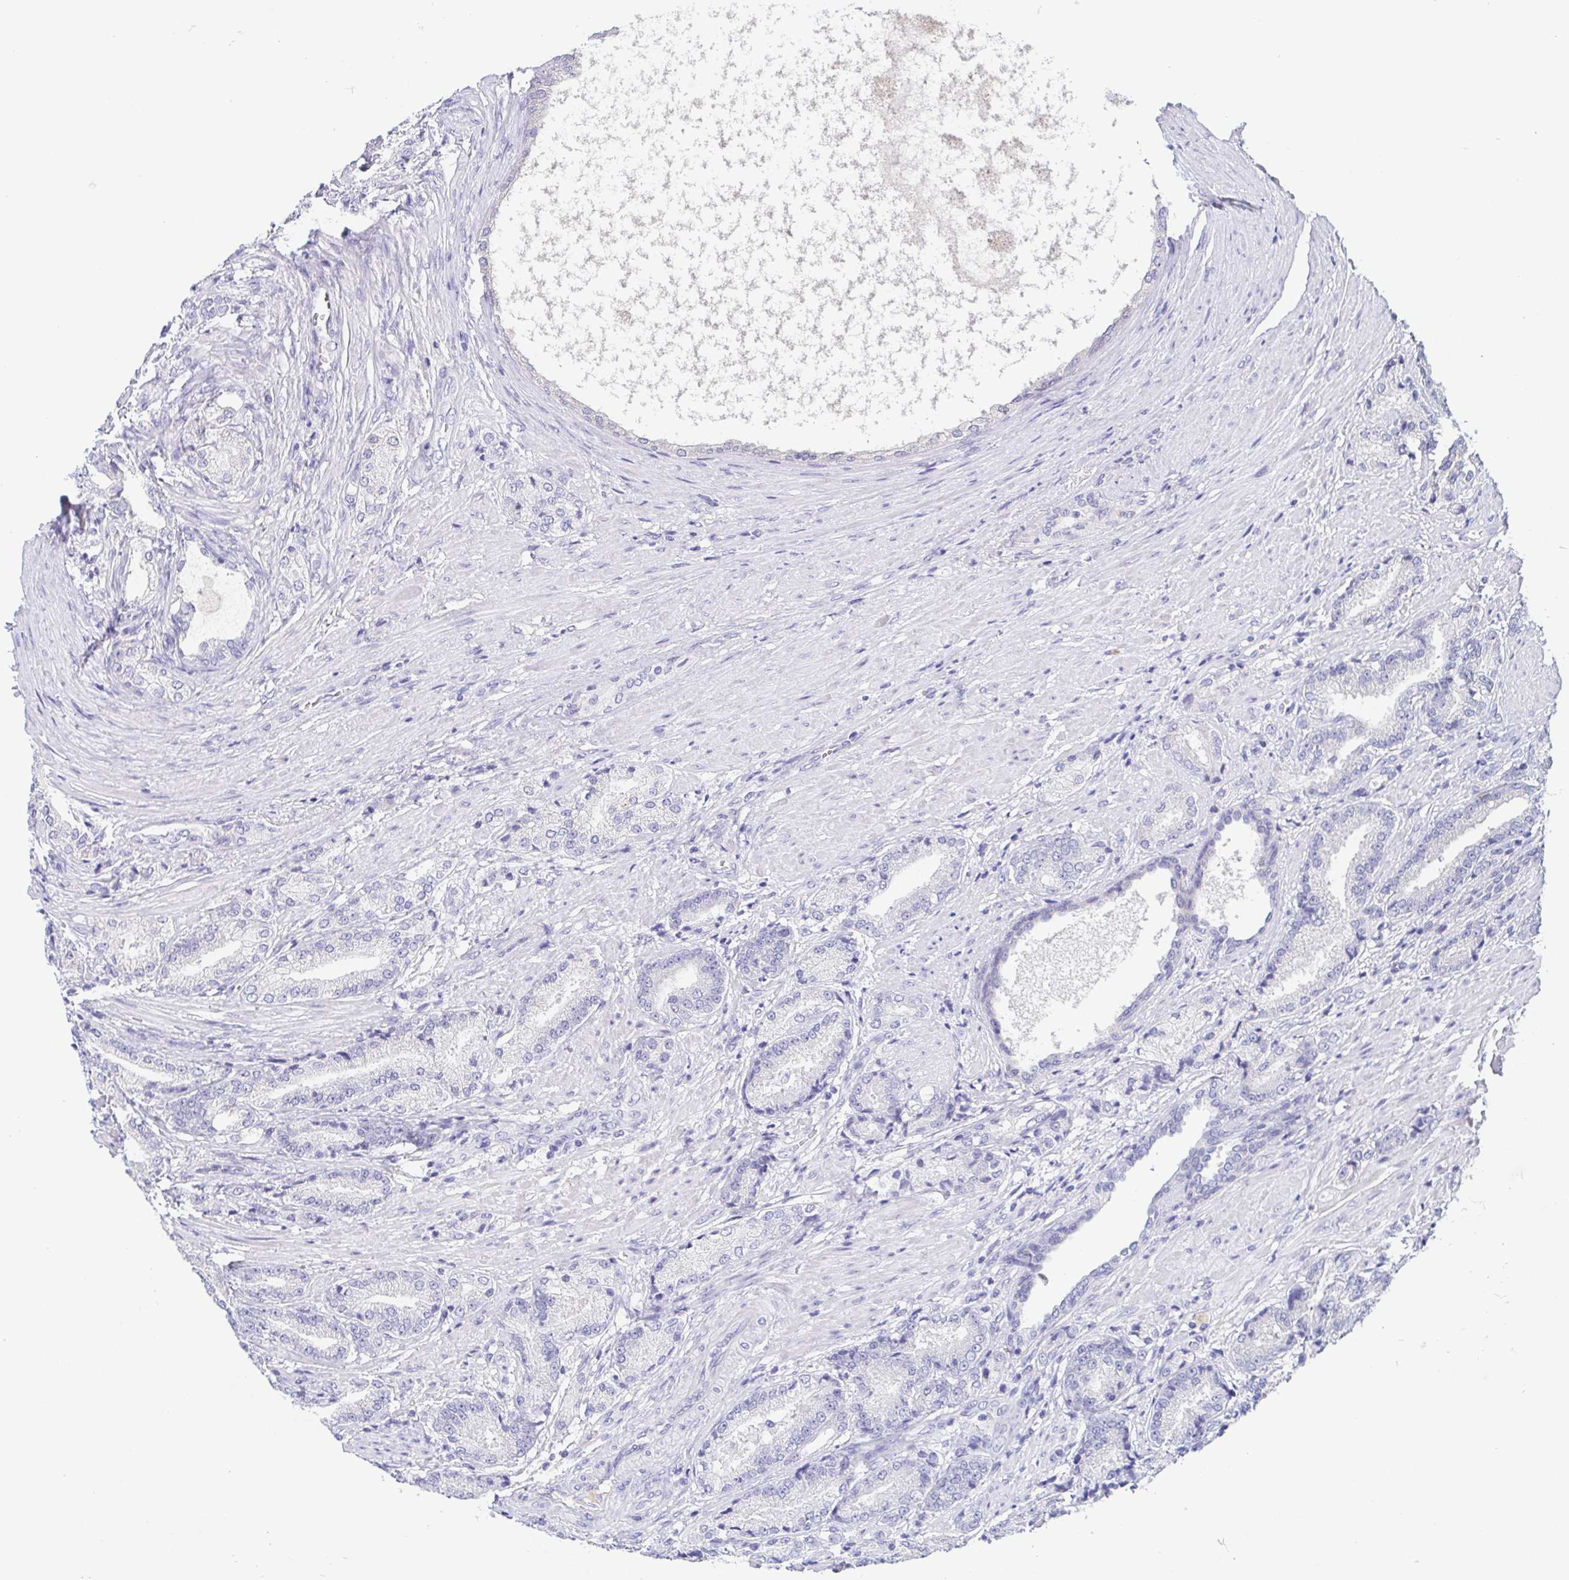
{"staining": {"intensity": "negative", "quantity": "none", "location": "none"}, "tissue": "prostate cancer", "cell_type": "Tumor cells", "image_type": "cancer", "snomed": [{"axis": "morphology", "description": "Adenocarcinoma, High grade"}, {"axis": "topography", "description": "Prostate and seminal vesicle, NOS"}], "caption": "Tumor cells show no significant positivity in prostate high-grade adenocarcinoma.", "gene": "TREH", "patient": {"sex": "male", "age": 61}}